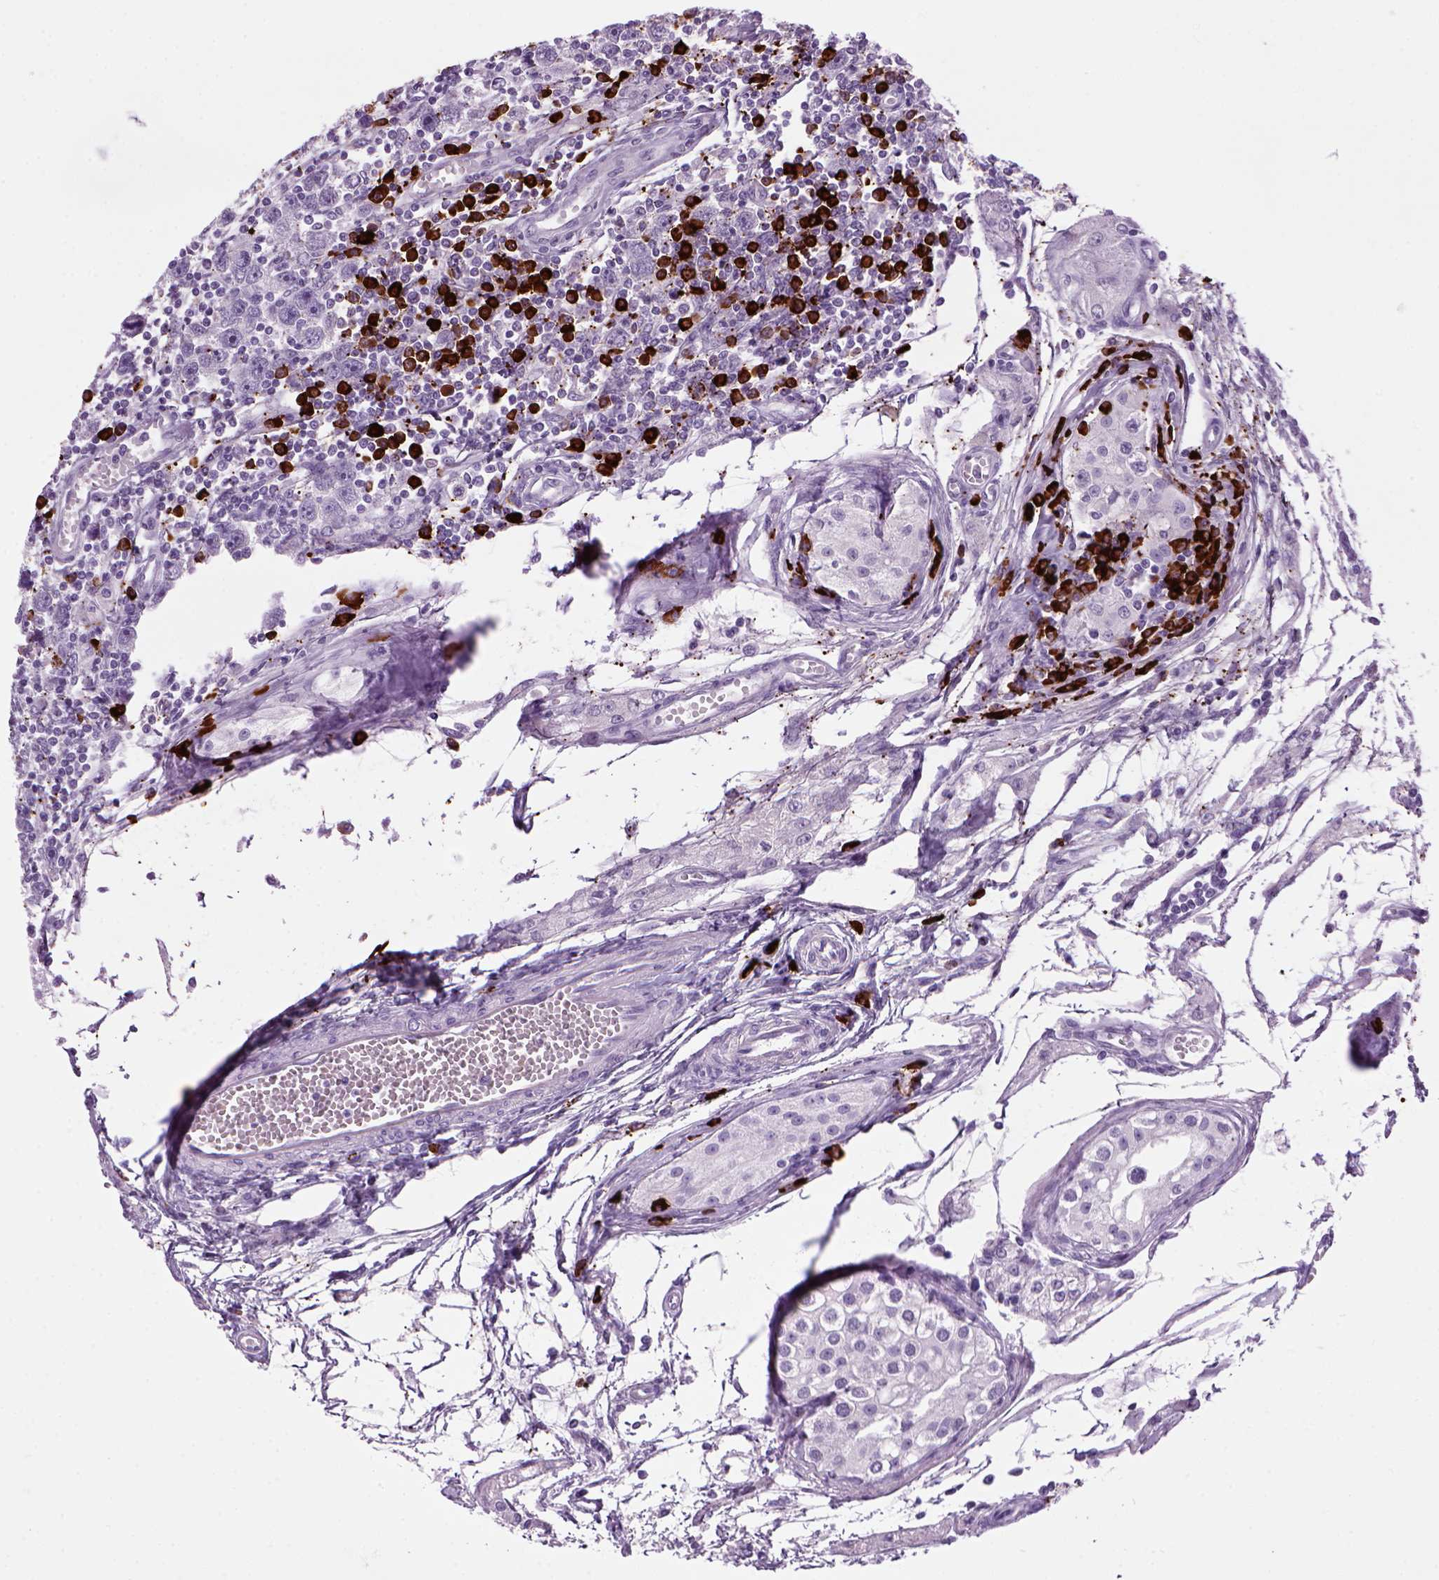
{"staining": {"intensity": "negative", "quantity": "none", "location": "none"}, "tissue": "testis cancer", "cell_type": "Tumor cells", "image_type": "cancer", "snomed": [{"axis": "morphology", "description": "Seminoma, NOS"}, {"axis": "topography", "description": "Testis"}], "caption": "A photomicrograph of human testis cancer is negative for staining in tumor cells.", "gene": "MZB1", "patient": {"sex": "male", "age": 30}}